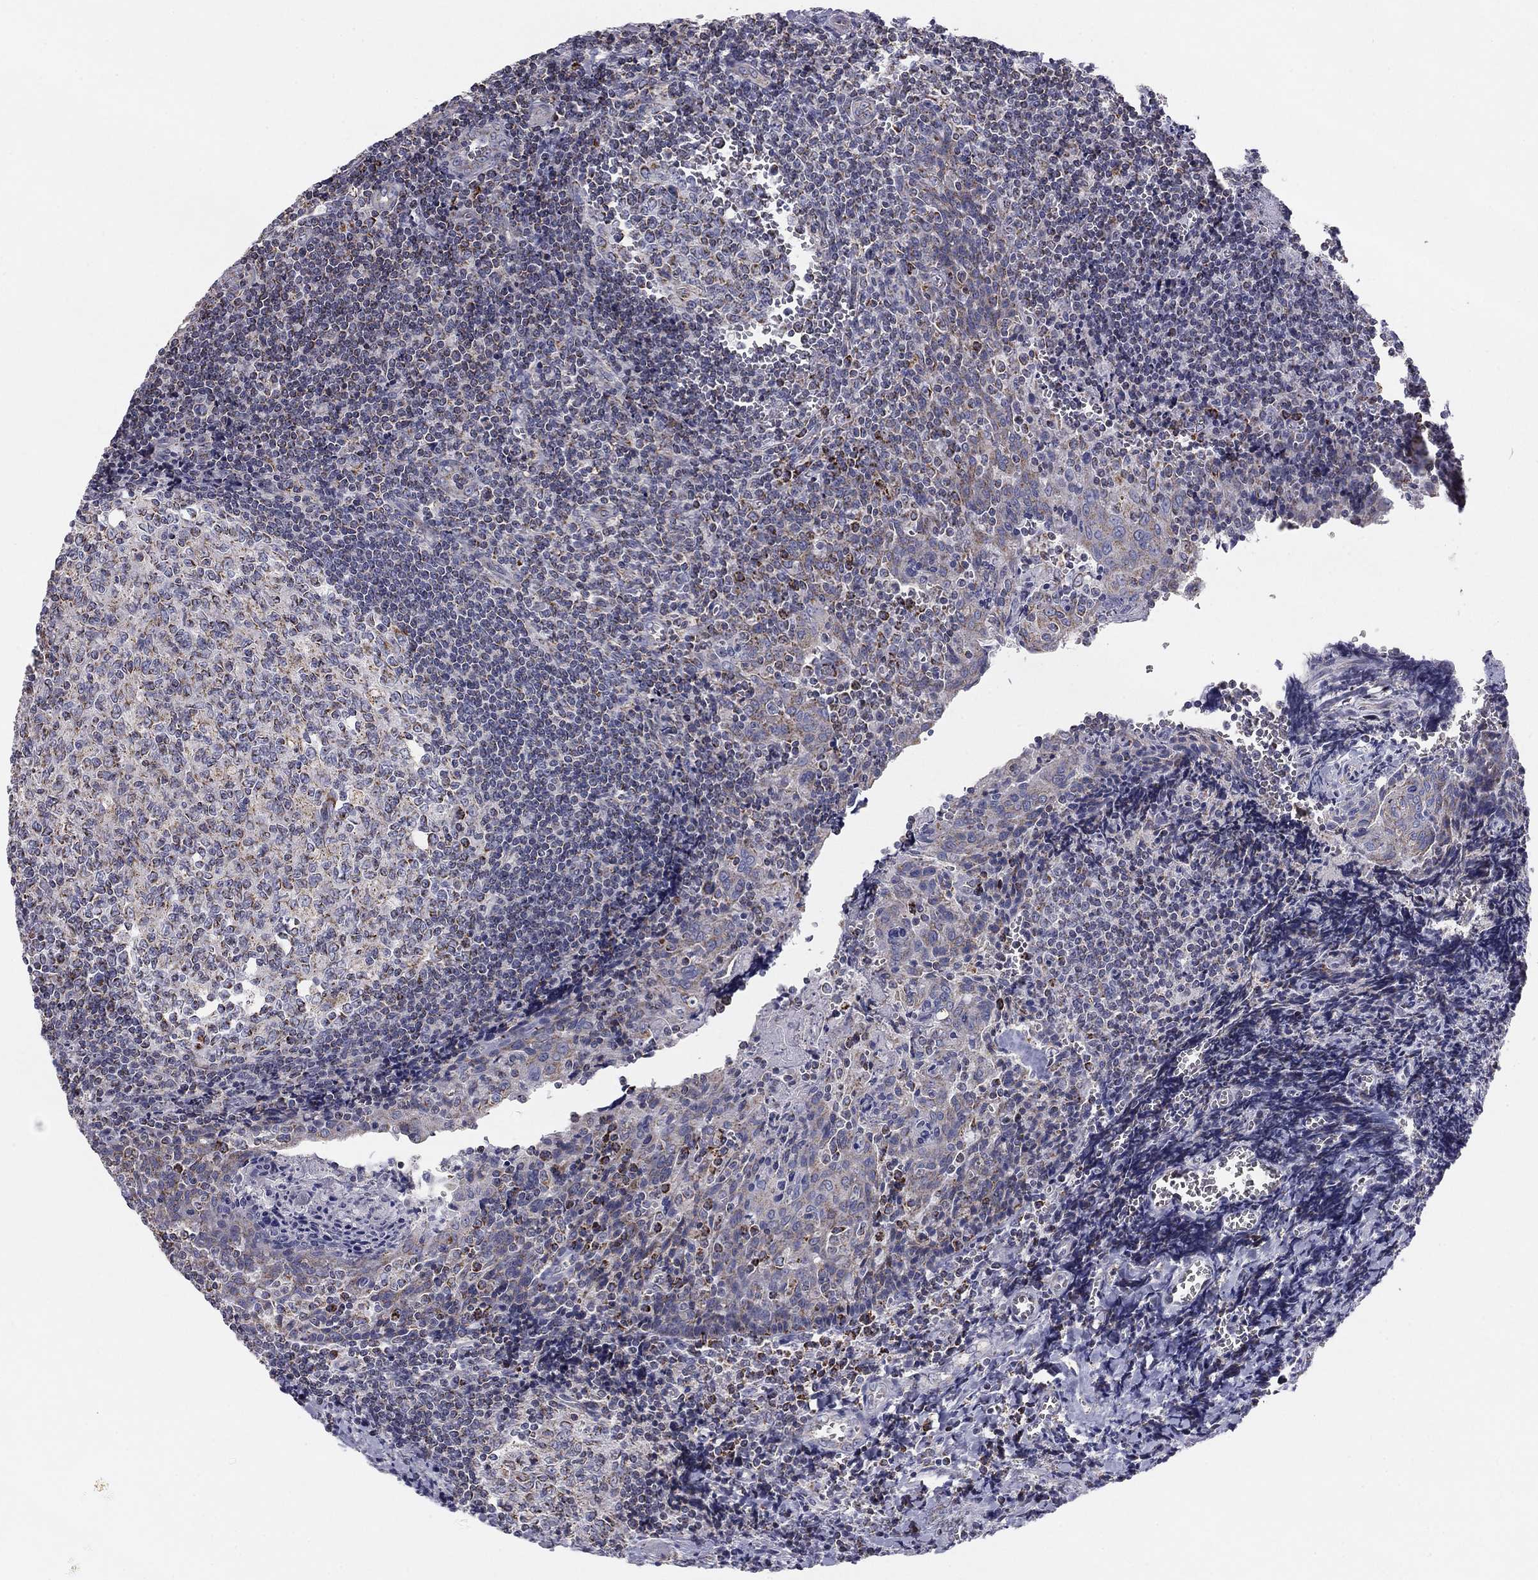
{"staining": {"intensity": "strong", "quantity": "<25%", "location": "cytoplasmic/membranous"}, "tissue": "tonsil", "cell_type": "Germinal center cells", "image_type": "normal", "snomed": [{"axis": "morphology", "description": "Normal tissue, NOS"}, {"axis": "morphology", "description": "Inflammation, NOS"}, {"axis": "topography", "description": "Tonsil"}], "caption": "Immunohistochemistry (IHC) of unremarkable human tonsil exhibits medium levels of strong cytoplasmic/membranous positivity in approximately <25% of germinal center cells. The staining was performed using DAB (3,3'-diaminobenzidine) to visualize the protein expression in brown, while the nuclei were stained in blue with hematoxylin (Magnification: 20x).", "gene": "NDUFV1", "patient": {"sex": "female", "age": 31}}